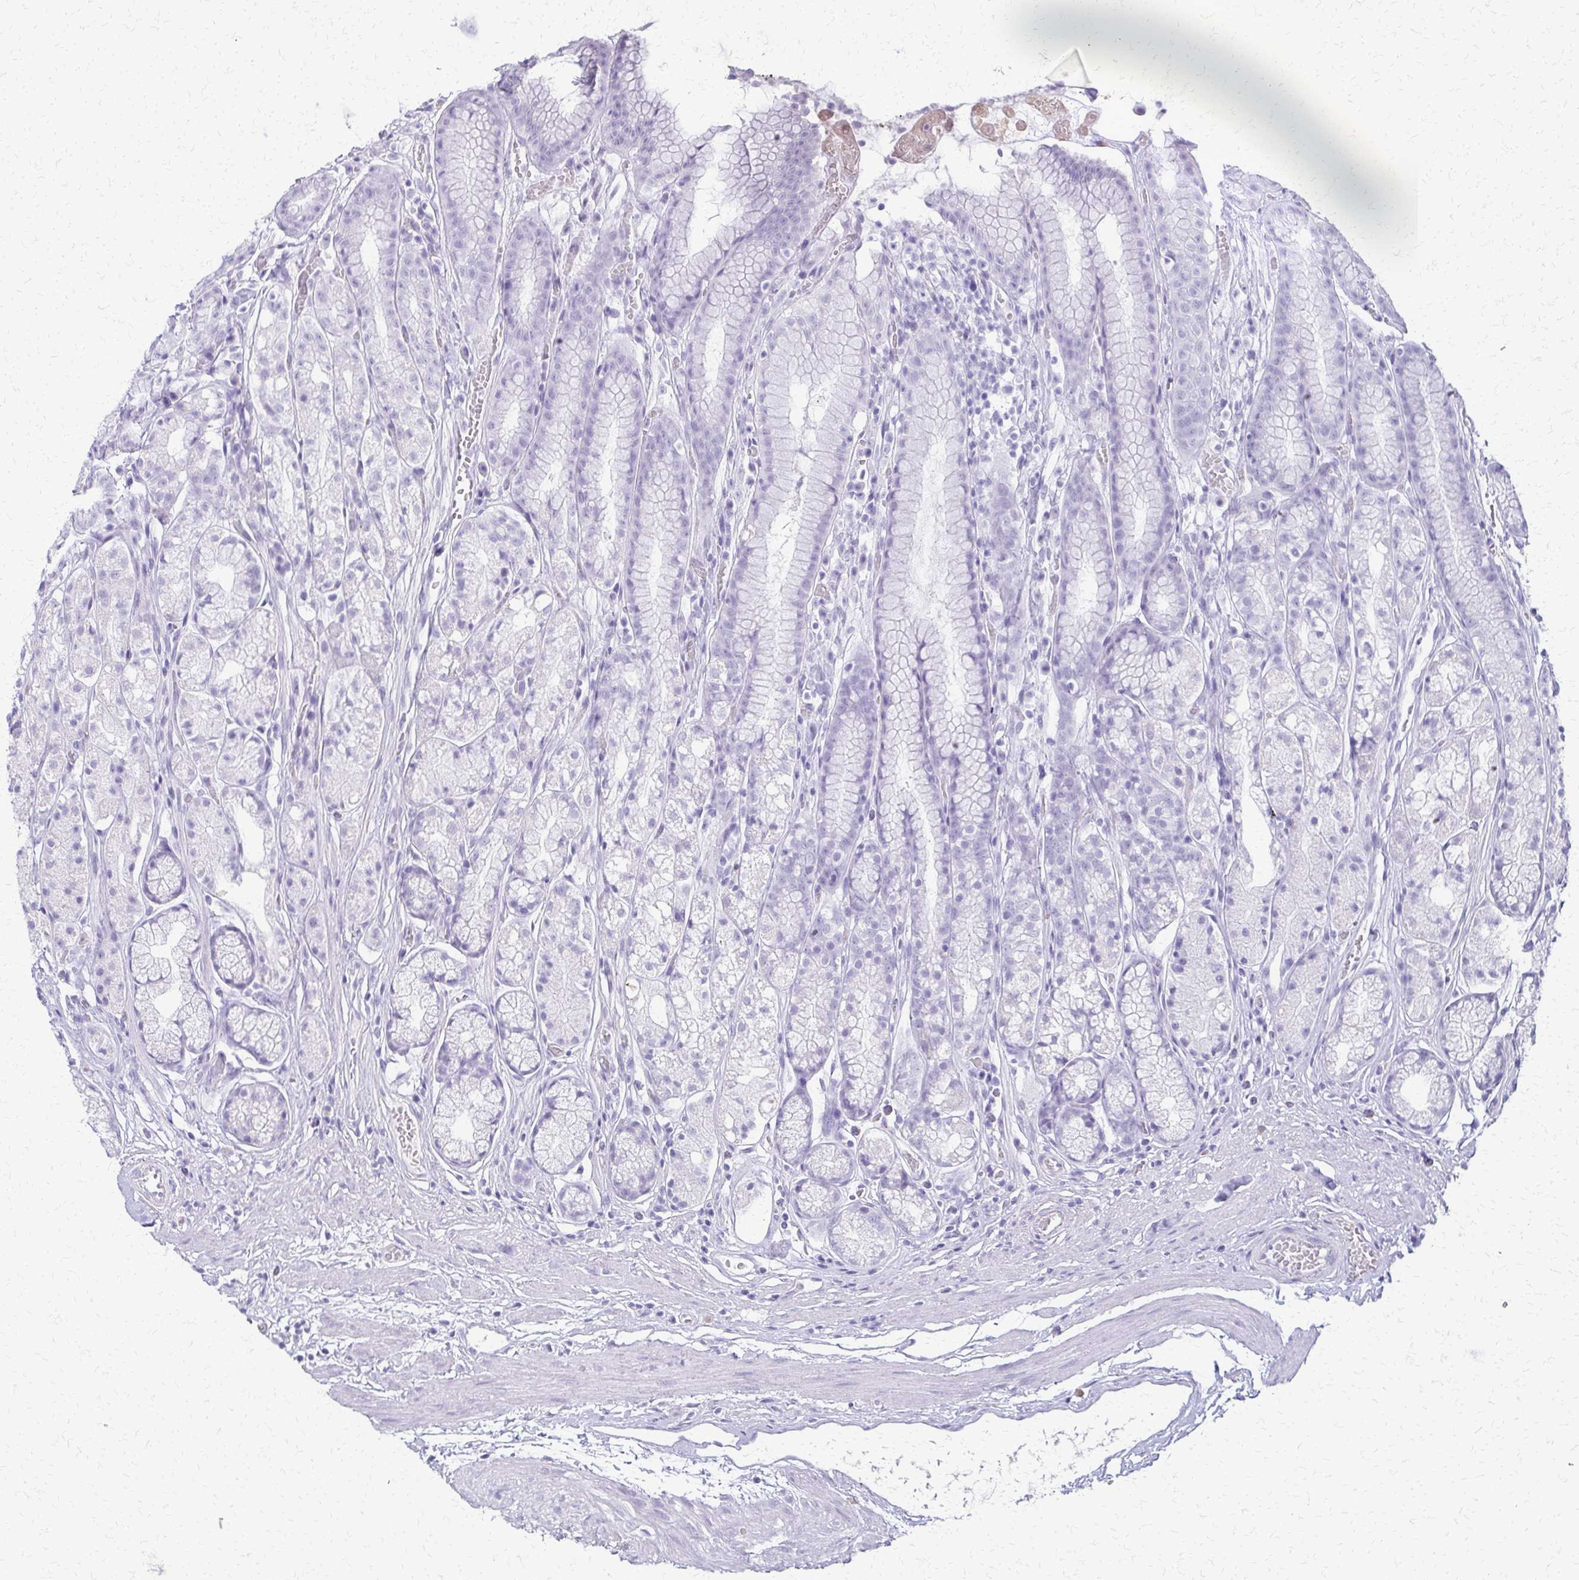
{"staining": {"intensity": "negative", "quantity": "none", "location": "none"}, "tissue": "stomach", "cell_type": "Glandular cells", "image_type": "normal", "snomed": [{"axis": "morphology", "description": "Normal tissue, NOS"}, {"axis": "topography", "description": "Smooth muscle"}, {"axis": "topography", "description": "Stomach"}], "caption": "The photomicrograph demonstrates no staining of glandular cells in unremarkable stomach.", "gene": "FAM162B", "patient": {"sex": "male", "age": 70}}